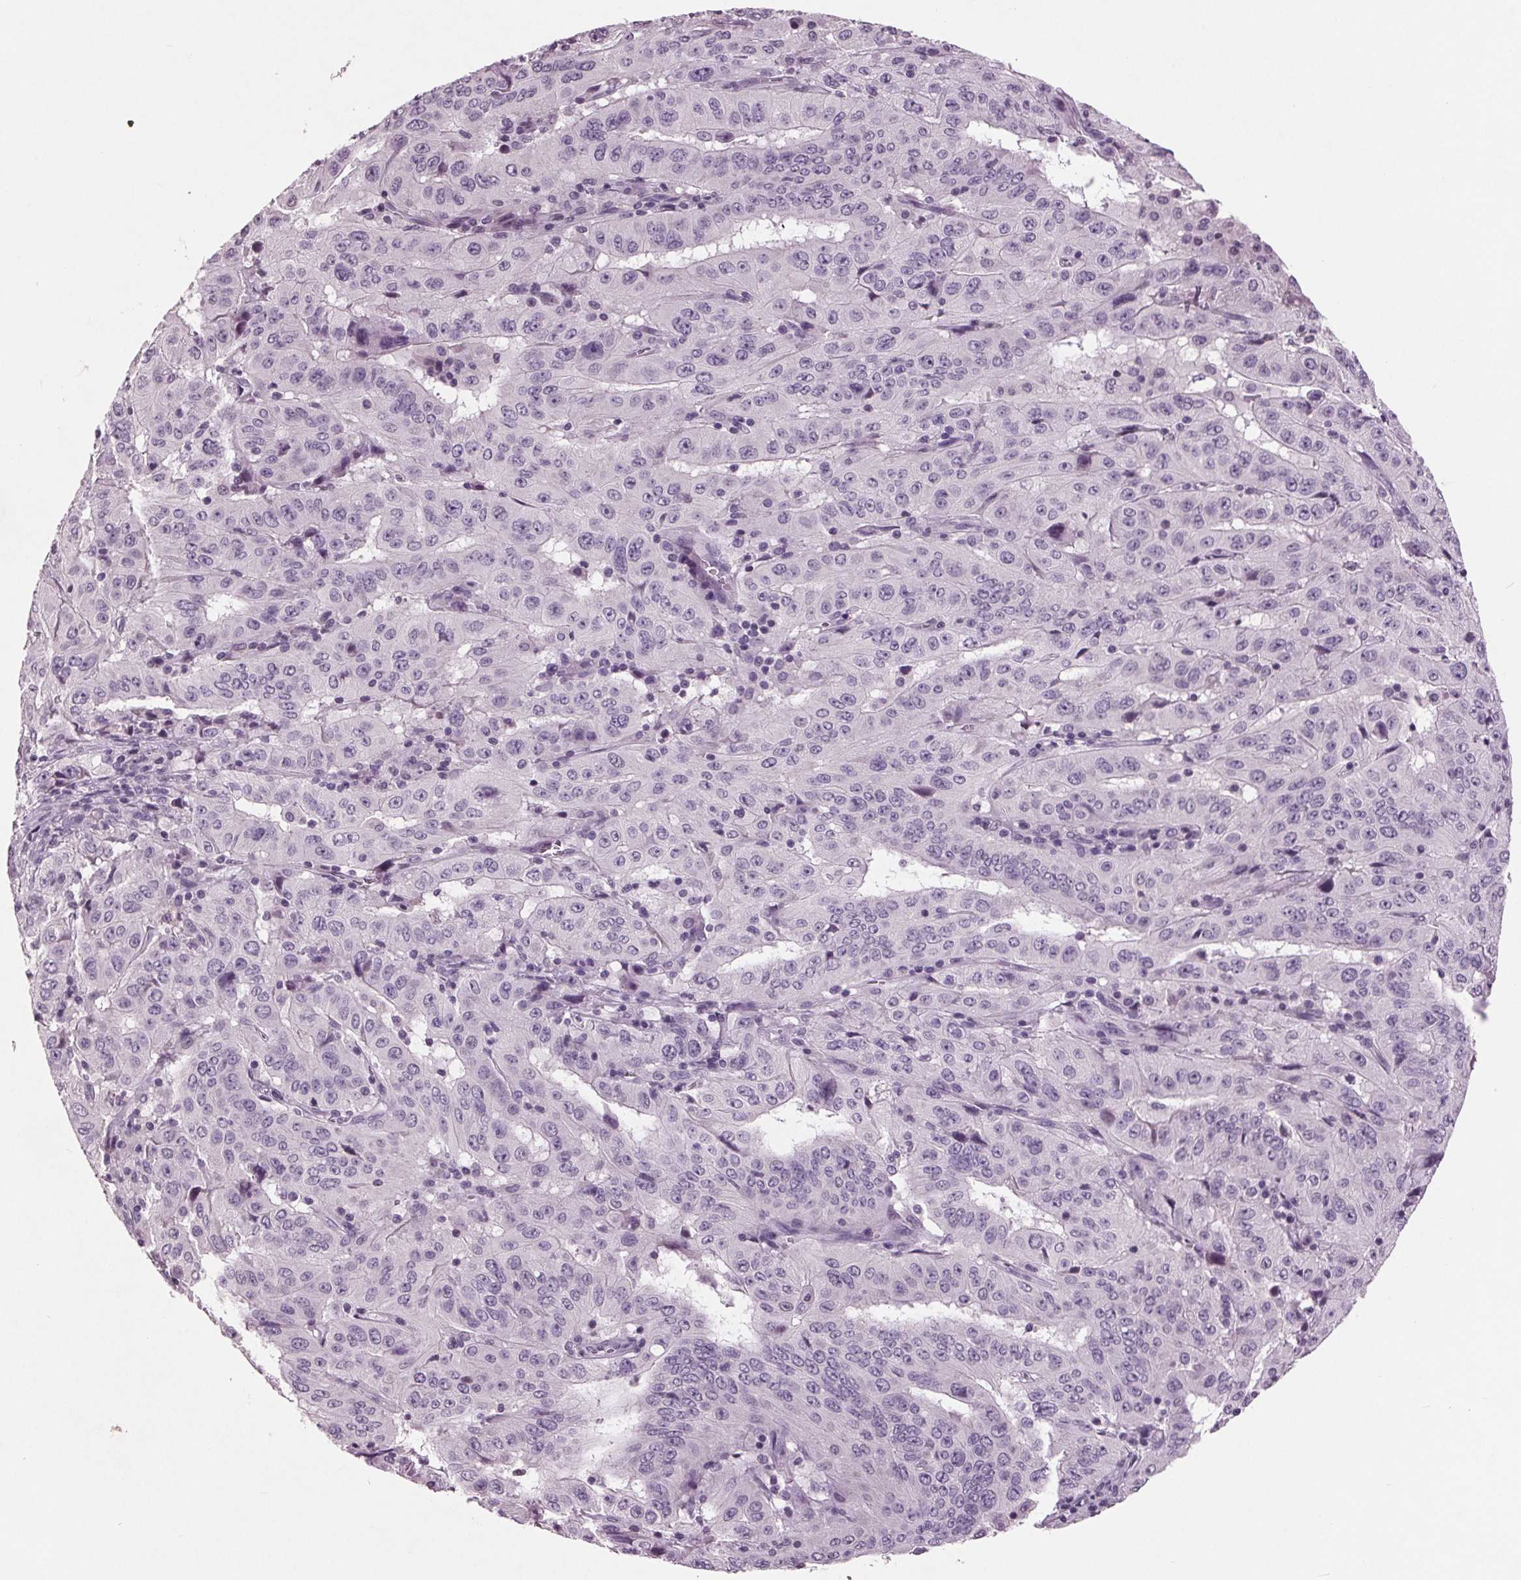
{"staining": {"intensity": "negative", "quantity": "none", "location": "none"}, "tissue": "pancreatic cancer", "cell_type": "Tumor cells", "image_type": "cancer", "snomed": [{"axis": "morphology", "description": "Adenocarcinoma, NOS"}, {"axis": "topography", "description": "Pancreas"}], "caption": "Tumor cells are negative for brown protein staining in adenocarcinoma (pancreatic). (Stains: DAB immunohistochemistry (IHC) with hematoxylin counter stain, Microscopy: brightfield microscopy at high magnification).", "gene": "C6", "patient": {"sex": "male", "age": 63}}